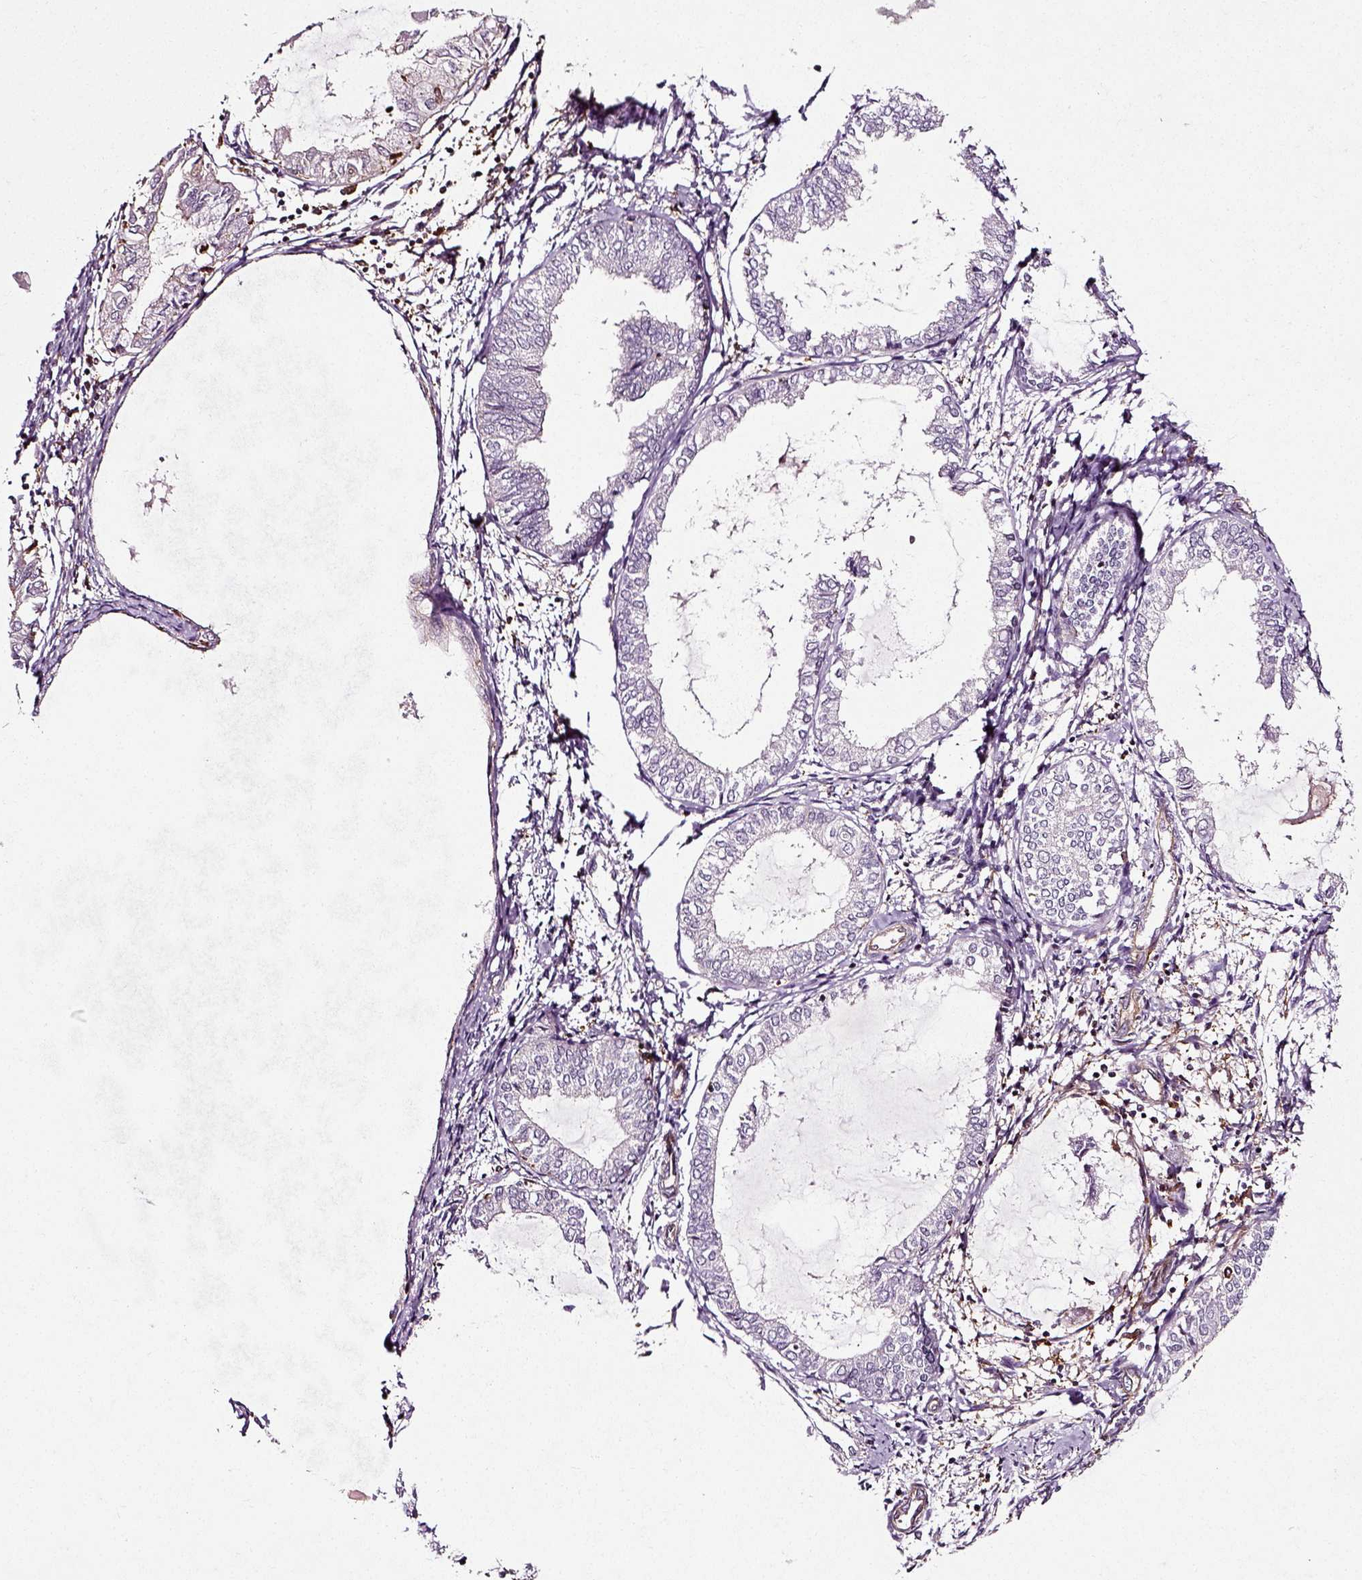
{"staining": {"intensity": "moderate", "quantity": "<25%", "location": "cytoplasmic/membranous"}, "tissue": "endometrial cancer", "cell_type": "Tumor cells", "image_type": "cancer", "snomed": [{"axis": "morphology", "description": "Adenocarcinoma, NOS"}, {"axis": "topography", "description": "Endometrium"}], "caption": "The immunohistochemical stain highlights moderate cytoplasmic/membranous positivity in tumor cells of adenocarcinoma (endometrial) tissue.", "gene": "RHOF", "patient": {"sex": "female", "age": 68}}